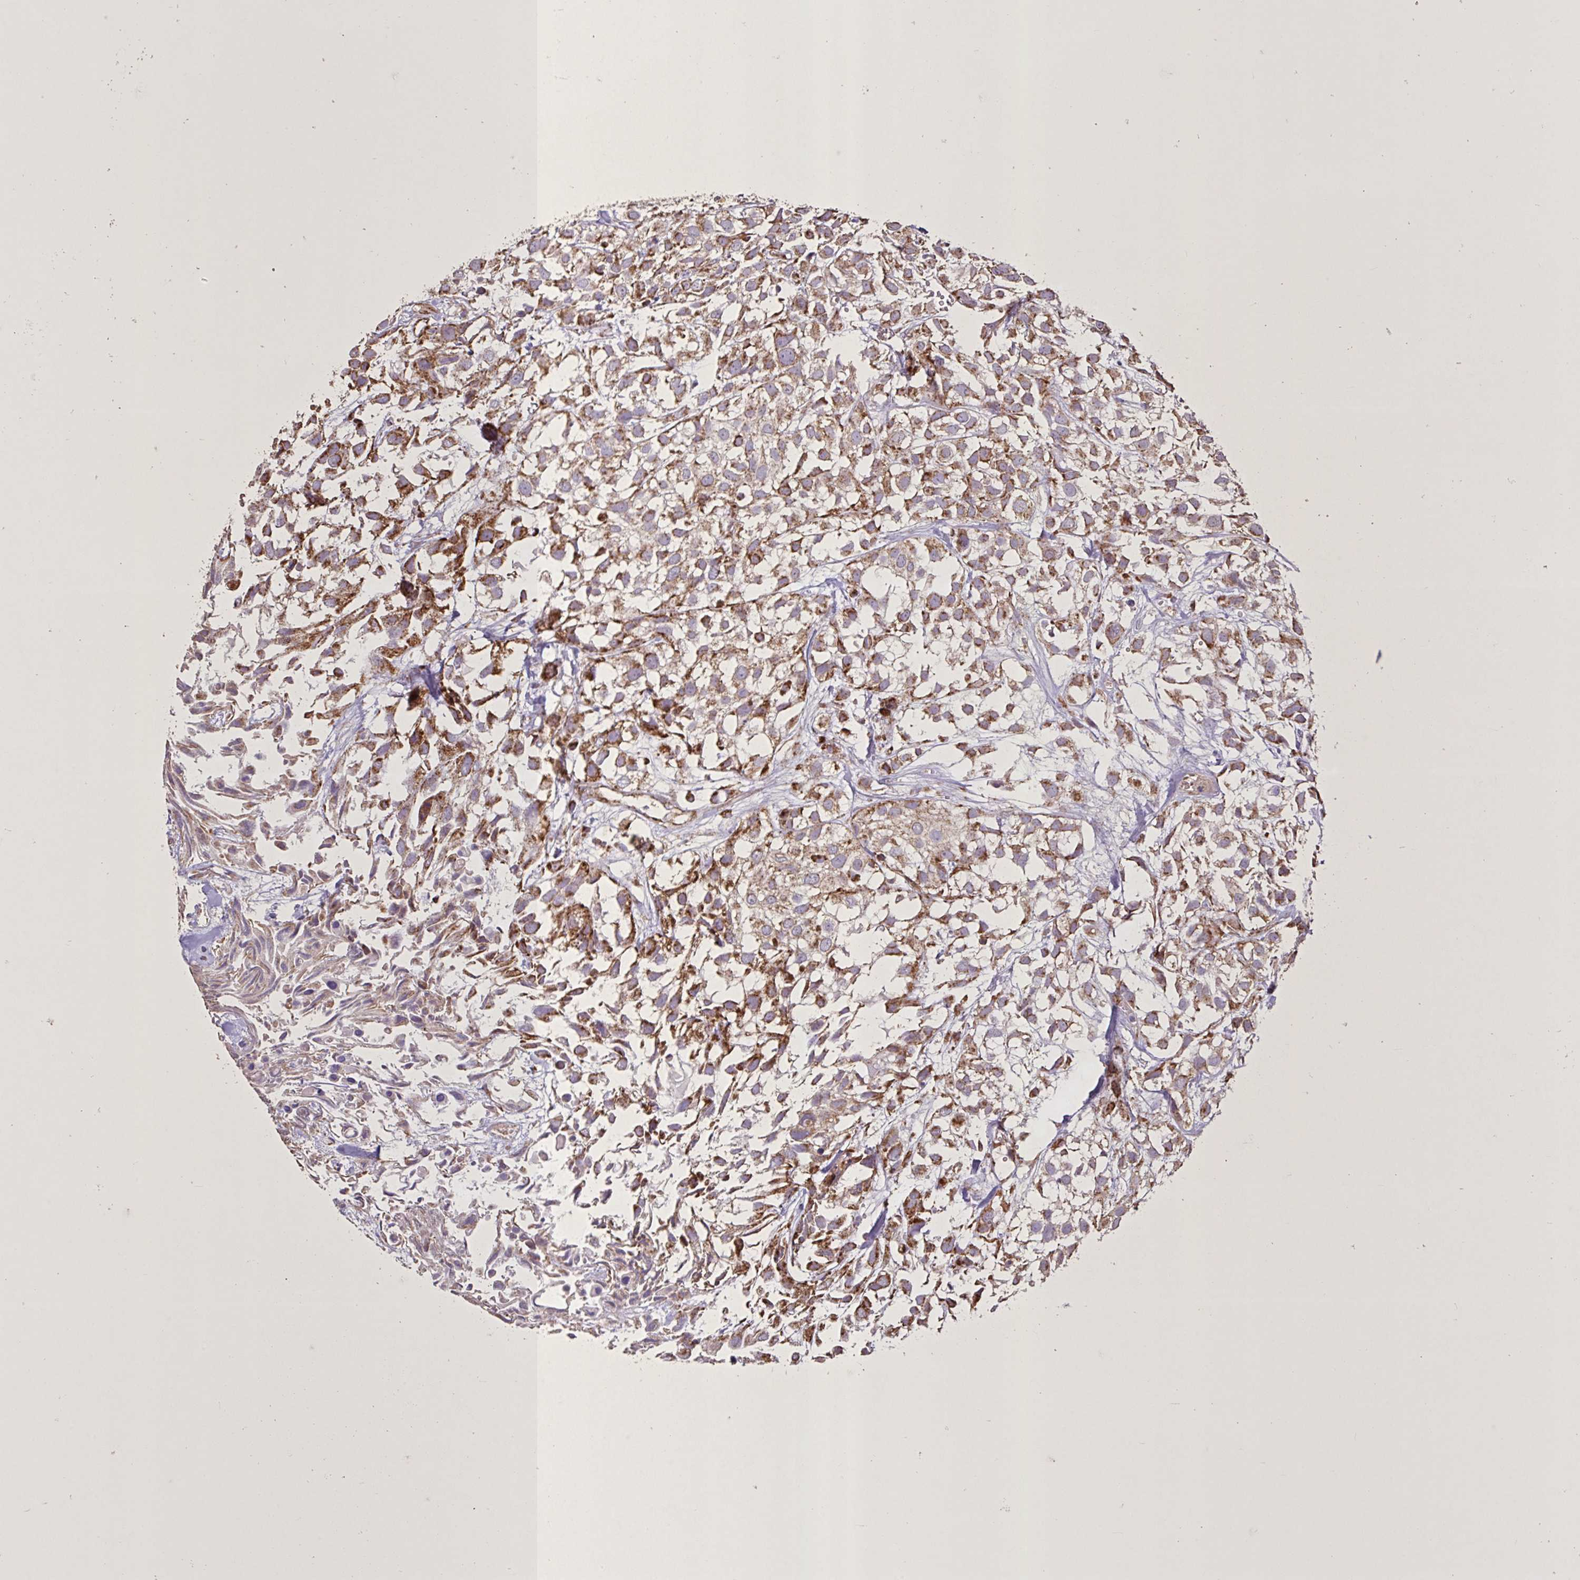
{"staining": {"intensity": "moderate", "quantity": ">75%", "location": "cytoplasmic/membranous"}, "tissue": "urothelial cancer", "cell_type": "Tumor cells", "image_type": "cancer", "snomed": [{"axis": "morphology", "description": "Urothelial carcinoma, High grade"}, {"axis": "topography", "description": "Urinary bladder"}], "caption": "Tumor cells exhibit medium levels of moderate cytoplasmic/membranous staining in approximately >75% of cells in human urothelial carcinoma (high-grade).", "gene": "AGK", "patient": {"sex": "male", "age": 56}}